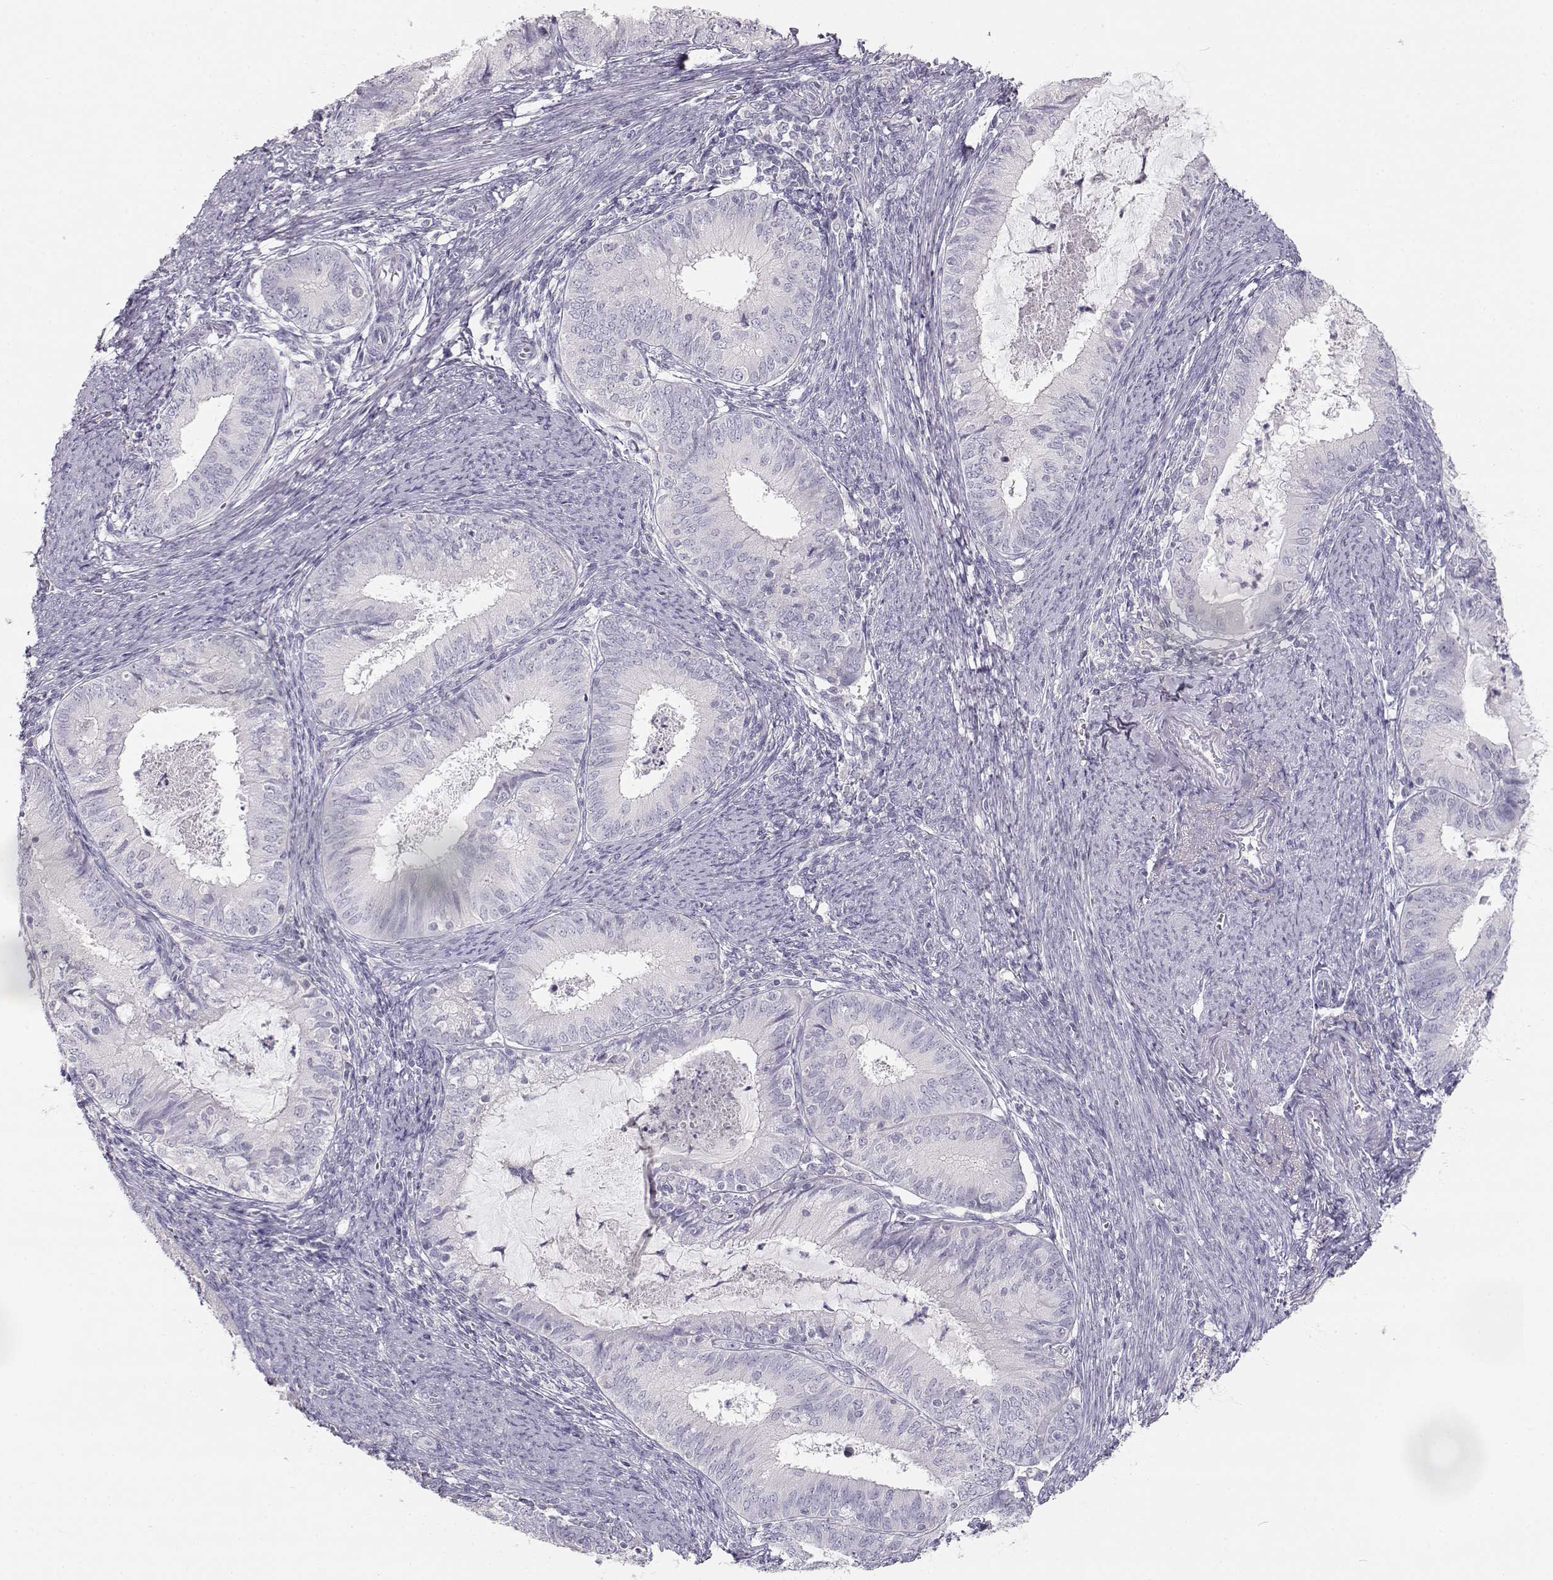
{"staining": {"intensity": "negative", "quantity": "none", "location": "none"}, "tissue": "endometrial cancer", "cell_type": "Tumor cells", "image_type": "cancer", "snomed": [{"axis": "morphology", "description": "Adenocarcinoma, NOS"}, {"axis": "topography", "description": "Endometrium"}], "caption": "Human endometrial cancer stained for a protein using immunohistochemistry demonstrates no staining in tumor cells.", "gene": "LEPR", "patient": {"sex": "female", "age": 57}}